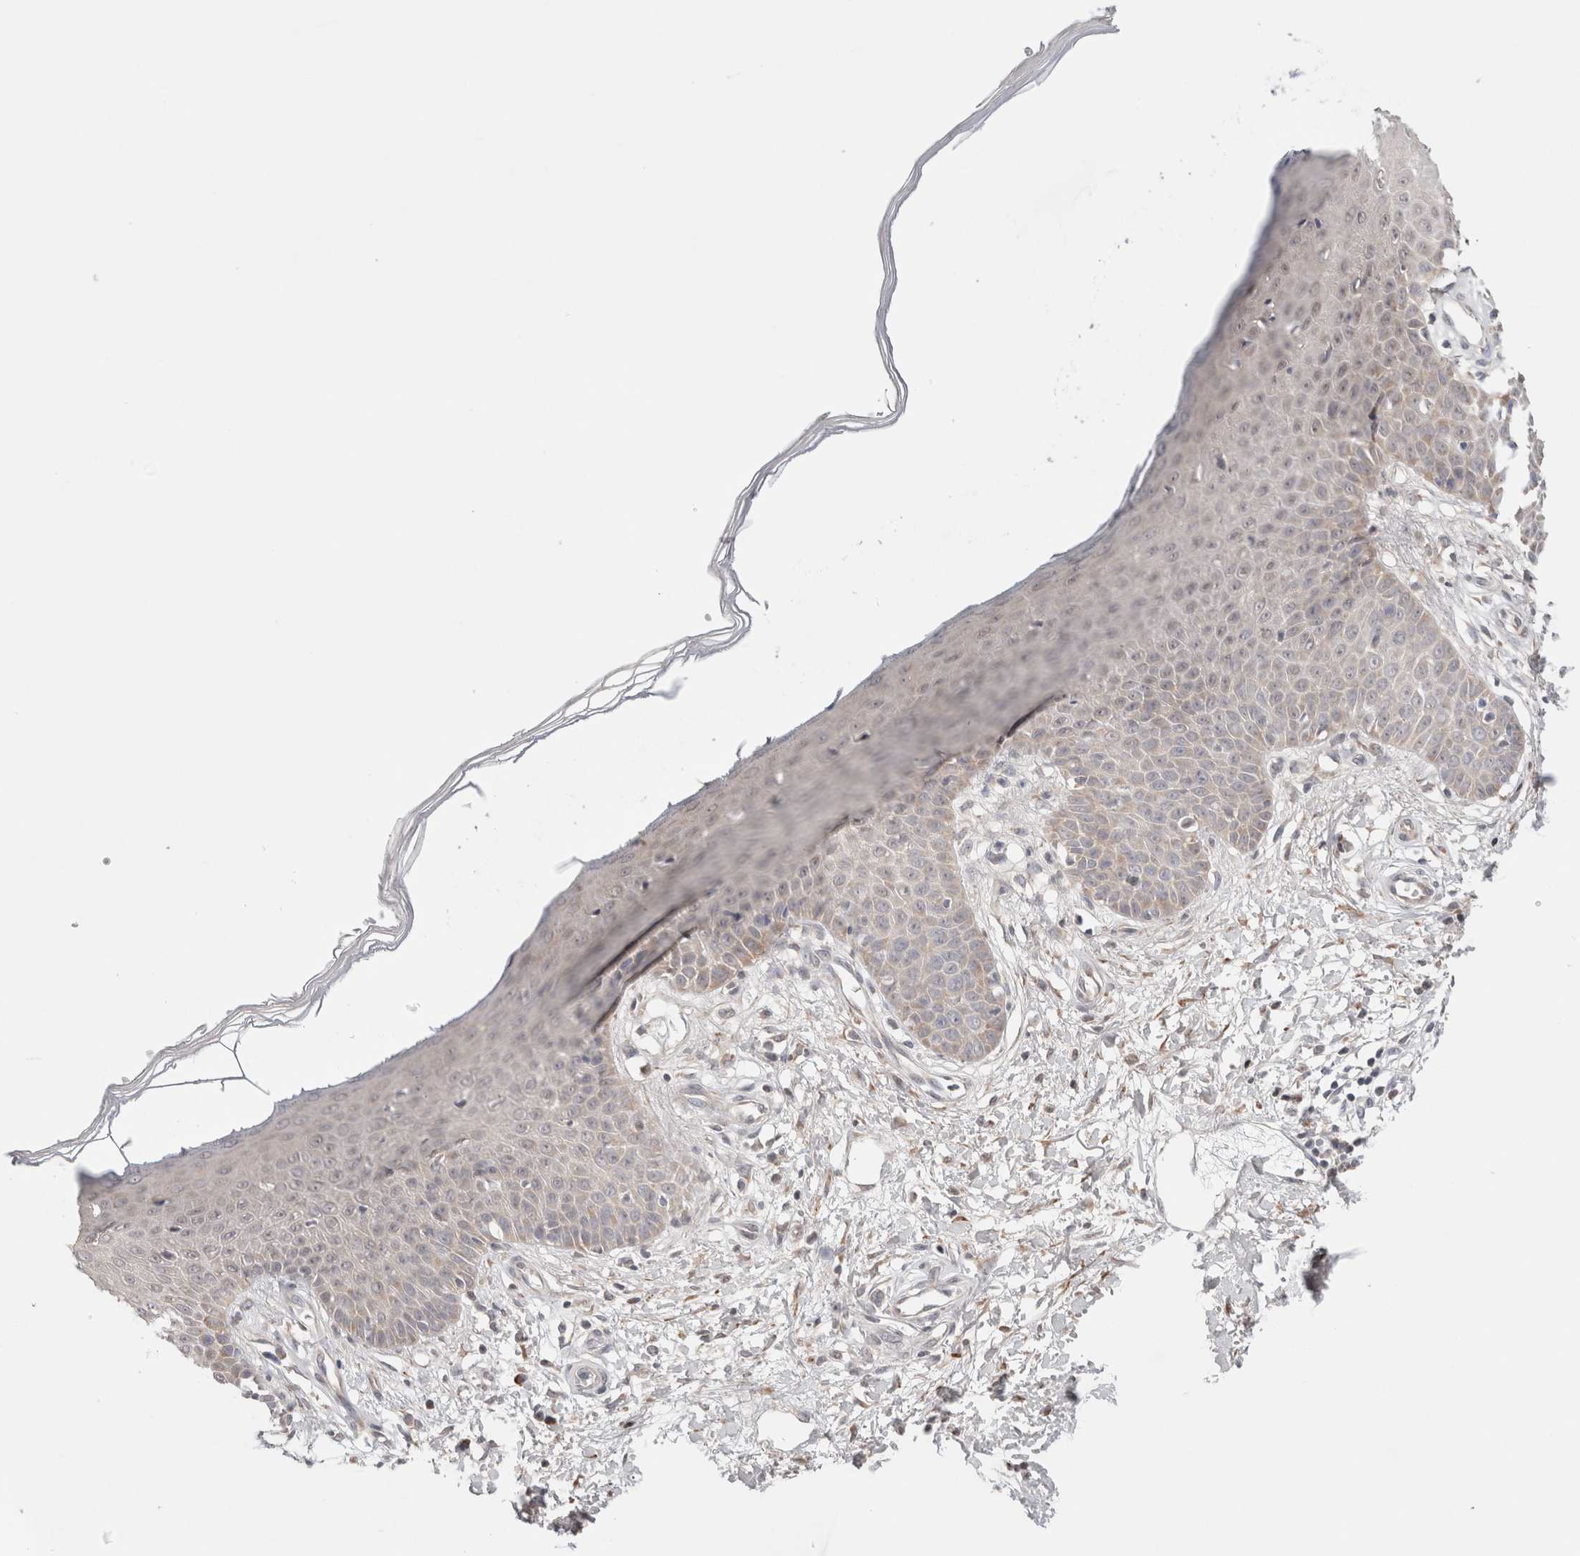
{"staining": {"intensity": "weak", "quantity": ">75%", "location": "cytoplasmic/membranous"}, "tissue": "skin", "cell_type": "Fibroblasts", "image_type": "normal", "snomed": [{"axis": "morphology", "description": "Normal tissue, NOS"}, {"axis": "morphology", "description": "Inflammation, NOS"}, {"axis": "topography", "description": "Skin"}], "caption": "The micrograph reveals staining of normal skin, revealing weak cytoplasmic/membranous protein expression (brown color) within fibroblasts. Immunohistochemistry (ihc) stains the protein of interest in brown and the nuclei are stained blue.", "gene": "ERI3", "patient": {"sex": "female", "age": 44}}